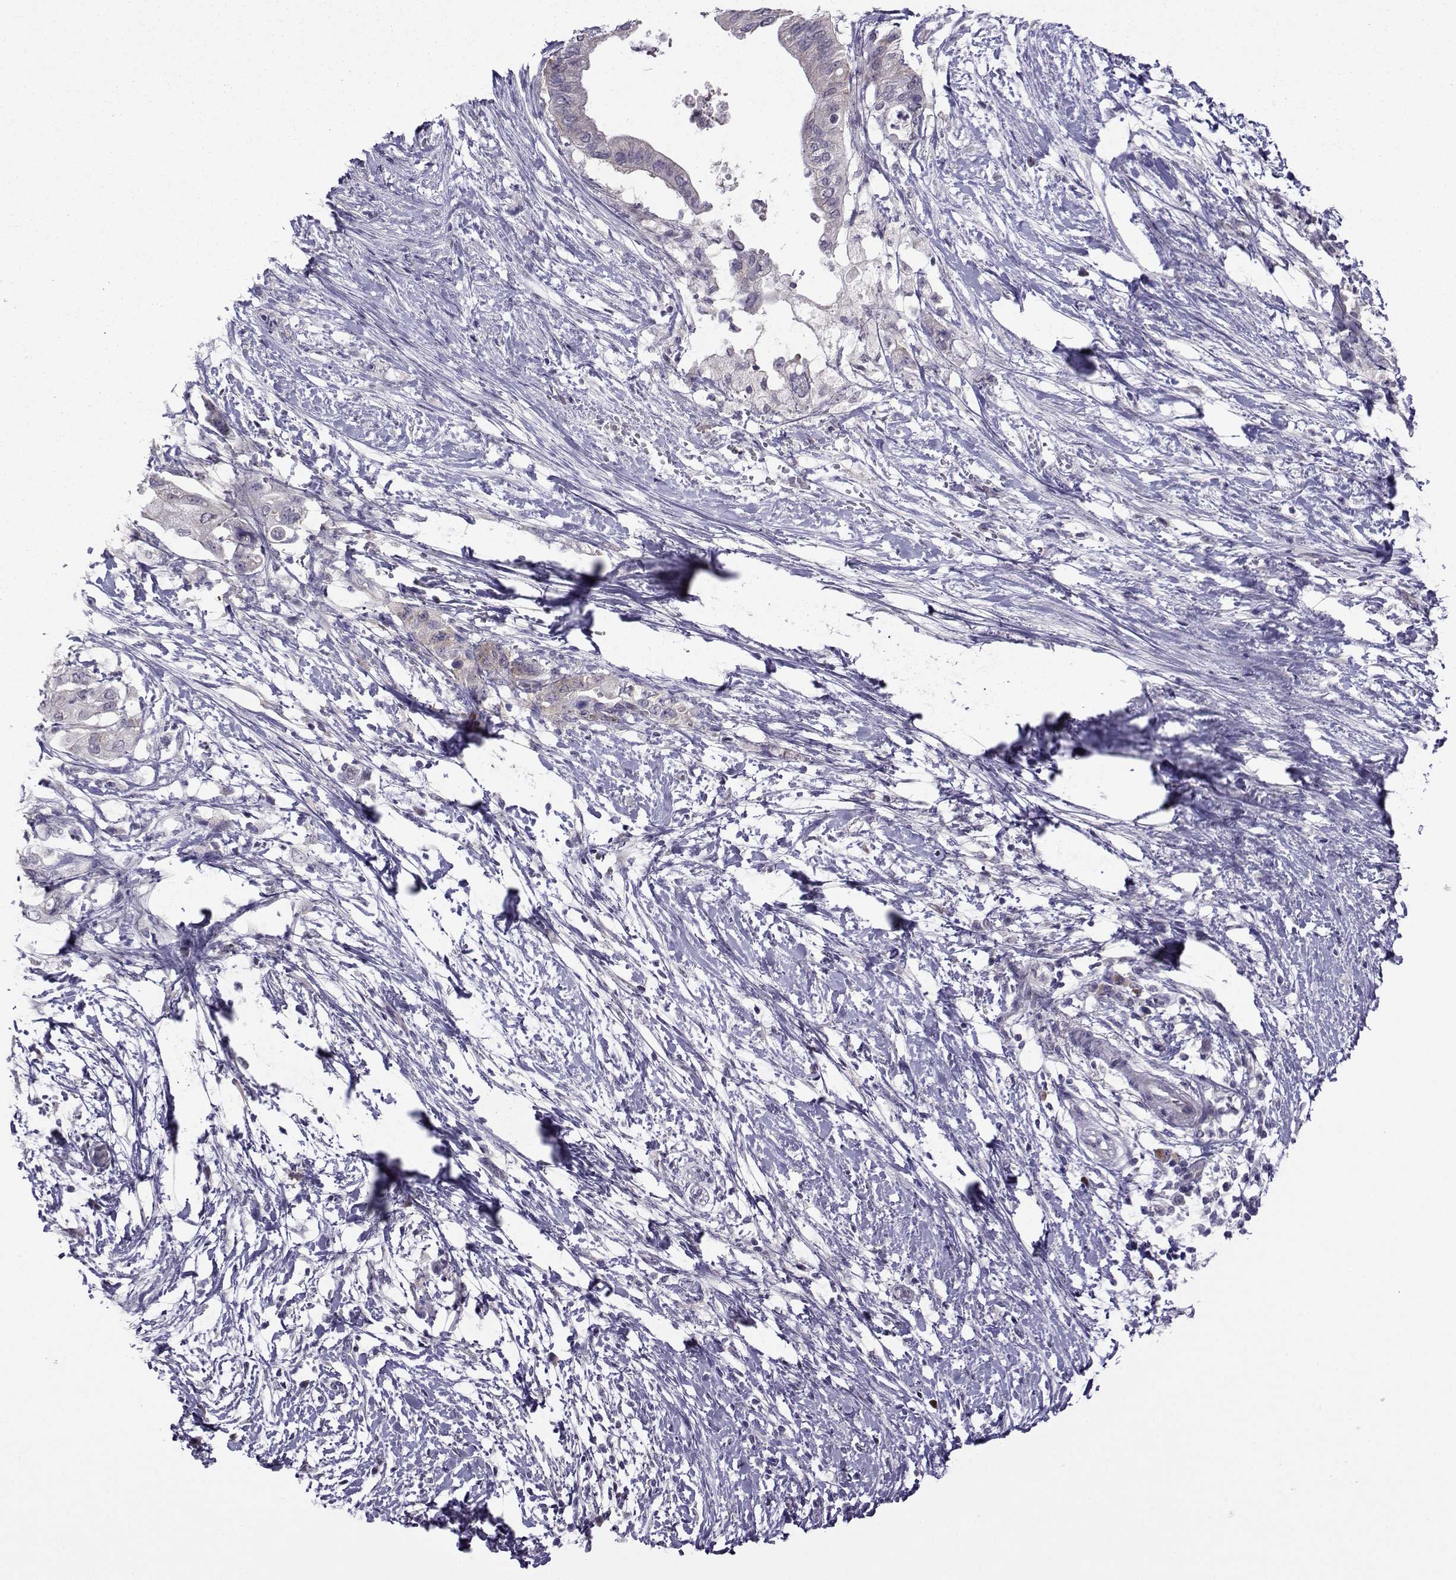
{"staining": {"intensity": "negative", "quantity": "none", "location": "none"}, "tissue": "pancreatic cancer", "cell_type": "Tumor cells", "image_type": "cancer", "snomed": [{"axis": "morphology", "description": "Adenocarcinoma, NOS"}, {"axis": "topography", "description": "Pancreas"}], "caption": "Tumor cells show no significant staining in pancreatic adenocarcinoma.", "gene": "DDX20", "patient": {"sex": "female", "age": 72}}